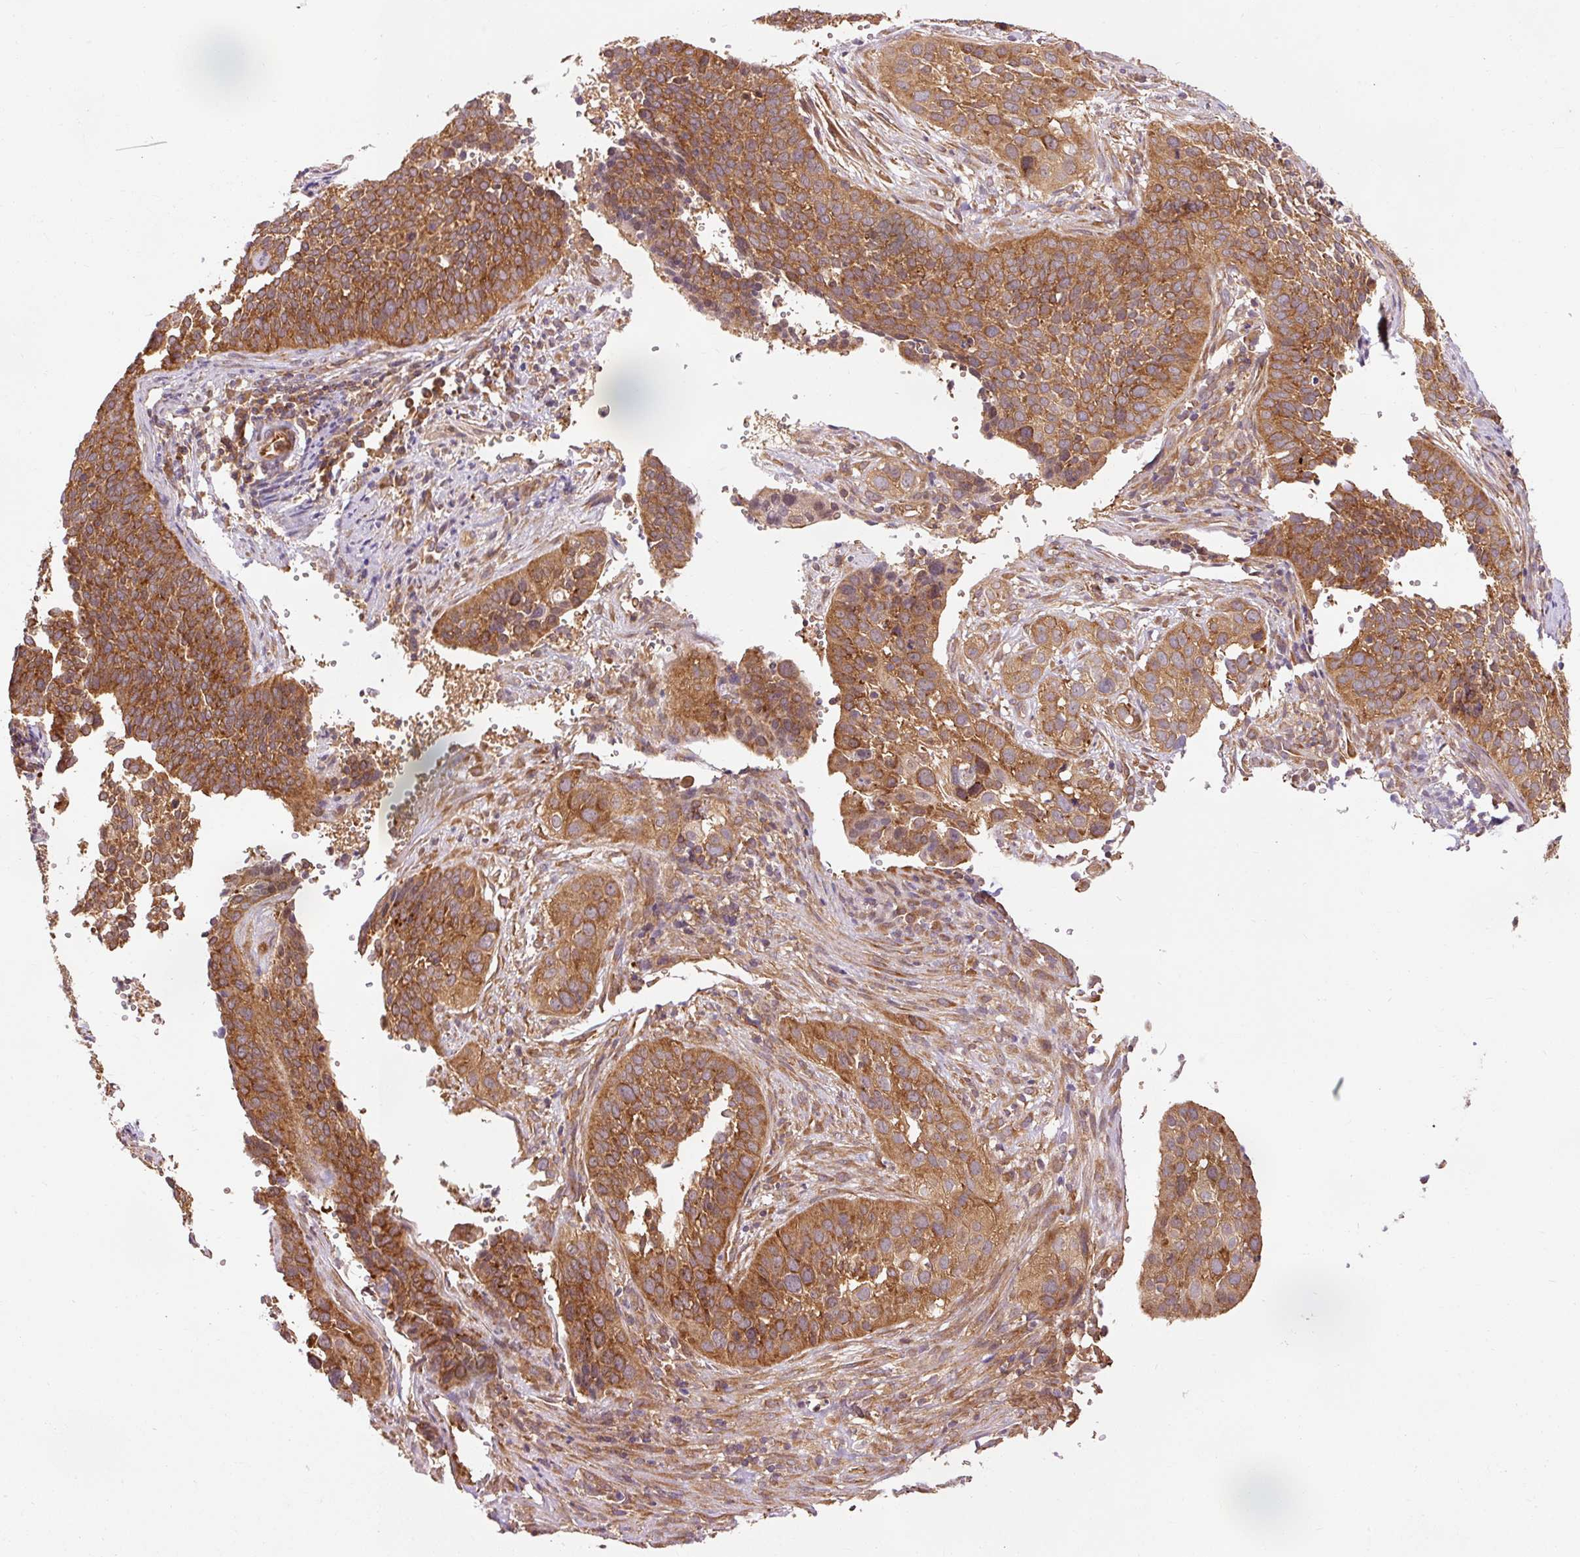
{"staining": {"intensity": "strong", "quantity": ">75%", "location": "cytoplasmic/membranous"}, "tissue": "cervical cancer", "cell_type": "Tumor cells", "image_type": "cancer", "snomed": [{"axis": "morphology", "description": "Squamous cell carcinoma, NOS"}, {"axis": "topography", "description": "Cervix"}], "caption": "Cervical squamous cell carcinoma stained for a protein reveals strong cytoplasmic/membranous positivity in tumor cells. The protein is shown in brown color, while the nuclei are stained blue.", "gene": "PDAP1", "patient": {"sex": "female", "age": 34}}